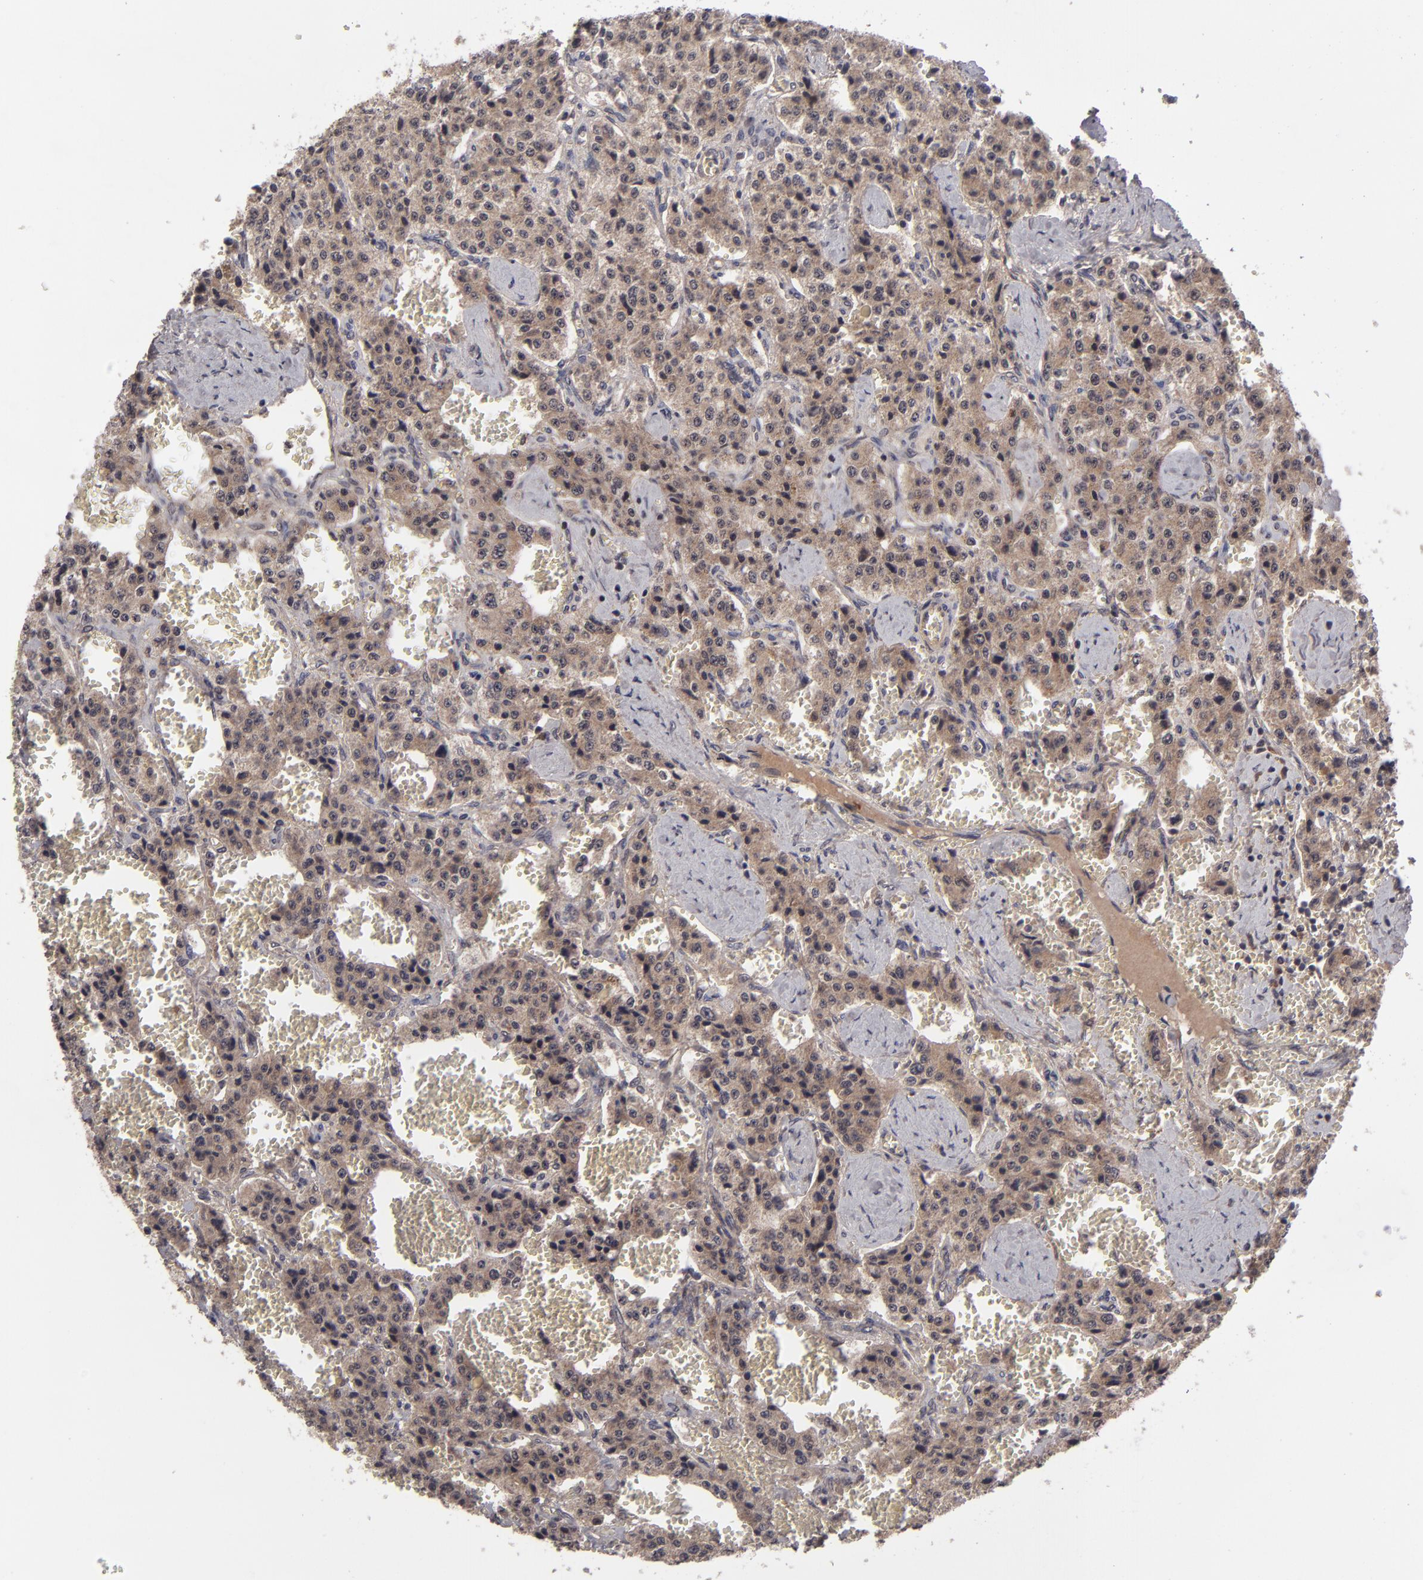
{"staining": {"intensity": "moderate", "quantity": ">75%", "location": "cytoplasmic/membranous"}, "tissue": "carcinoid", "cell_type": "Tumor cells", "image_type": "cancer", "snomed": [{"axis": "morphology", "description": "Carcinoid, malignant, NOS"}, {"axis": "topography", "description": "Small intestine"}], "caption": "High-power microscopy captured an IHC photomicrograph of malignant carcinoid, revealing moderate cytoplasmic/membranous expression in about >75% of tumor cells.", "gene": "TYMS", "patient": {"sex": "male", "age": 52}}